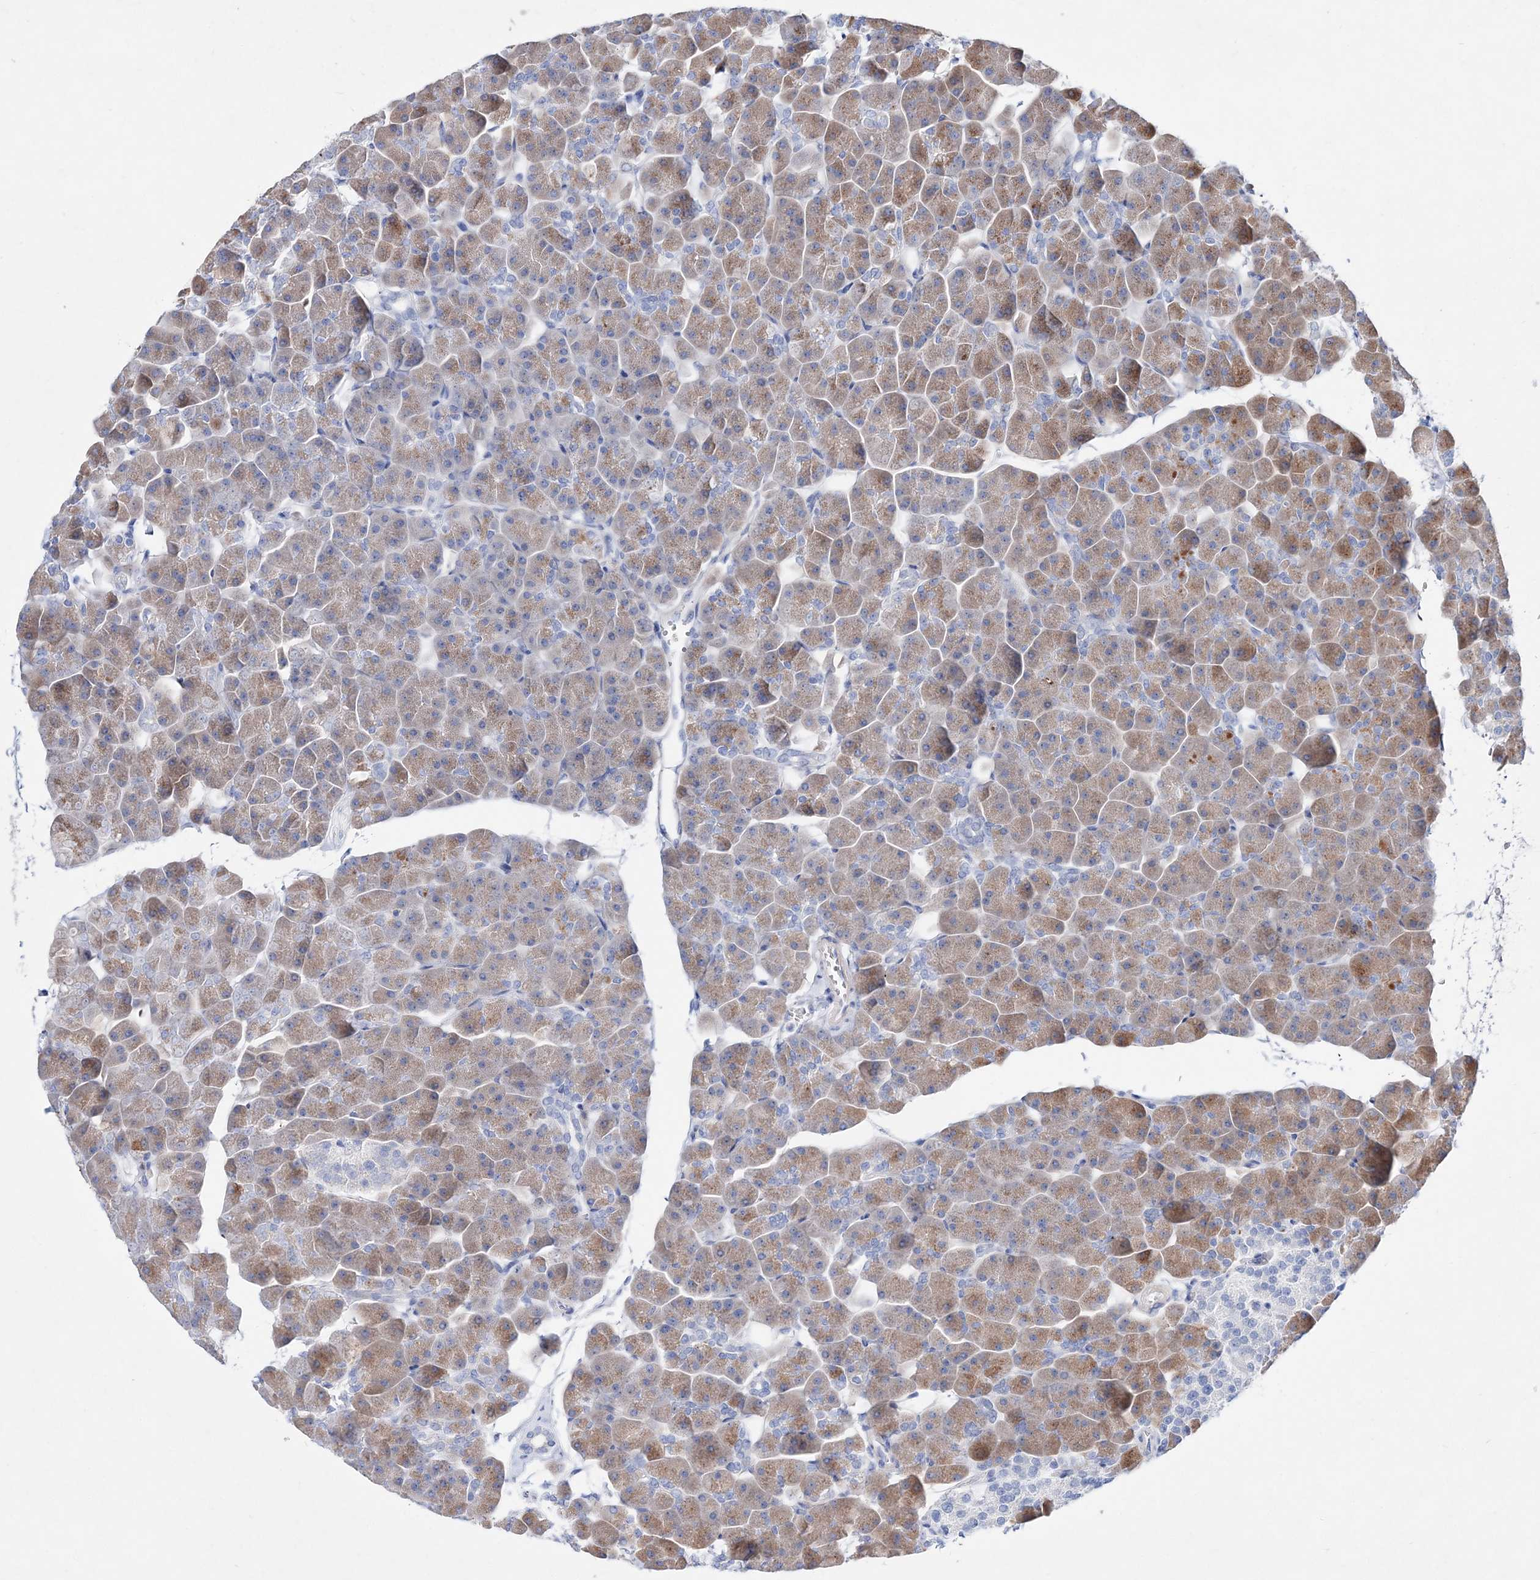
{"staining": {"intensity": "moderate", "quantity": "25%-75%", "location": "cytoplasmic/membranous"}, "tissue": "pancreas", "cell_type": "Exocrine glandular cells", "image_type": "normal", "snomed": [{"axis": "morphology", "description": "Normal tissue, NOS"}, {"axis": "topography", "description": "Pancreas"}], "caption": "This is a histology image of immunohistochemistry staining of benign pancreas, which shows moderate positivity in the cytoplasmic/membranous of exocrine glandular cells.", "gene": "SPINK7", "patient": {"sex": "male", "age": 35}}